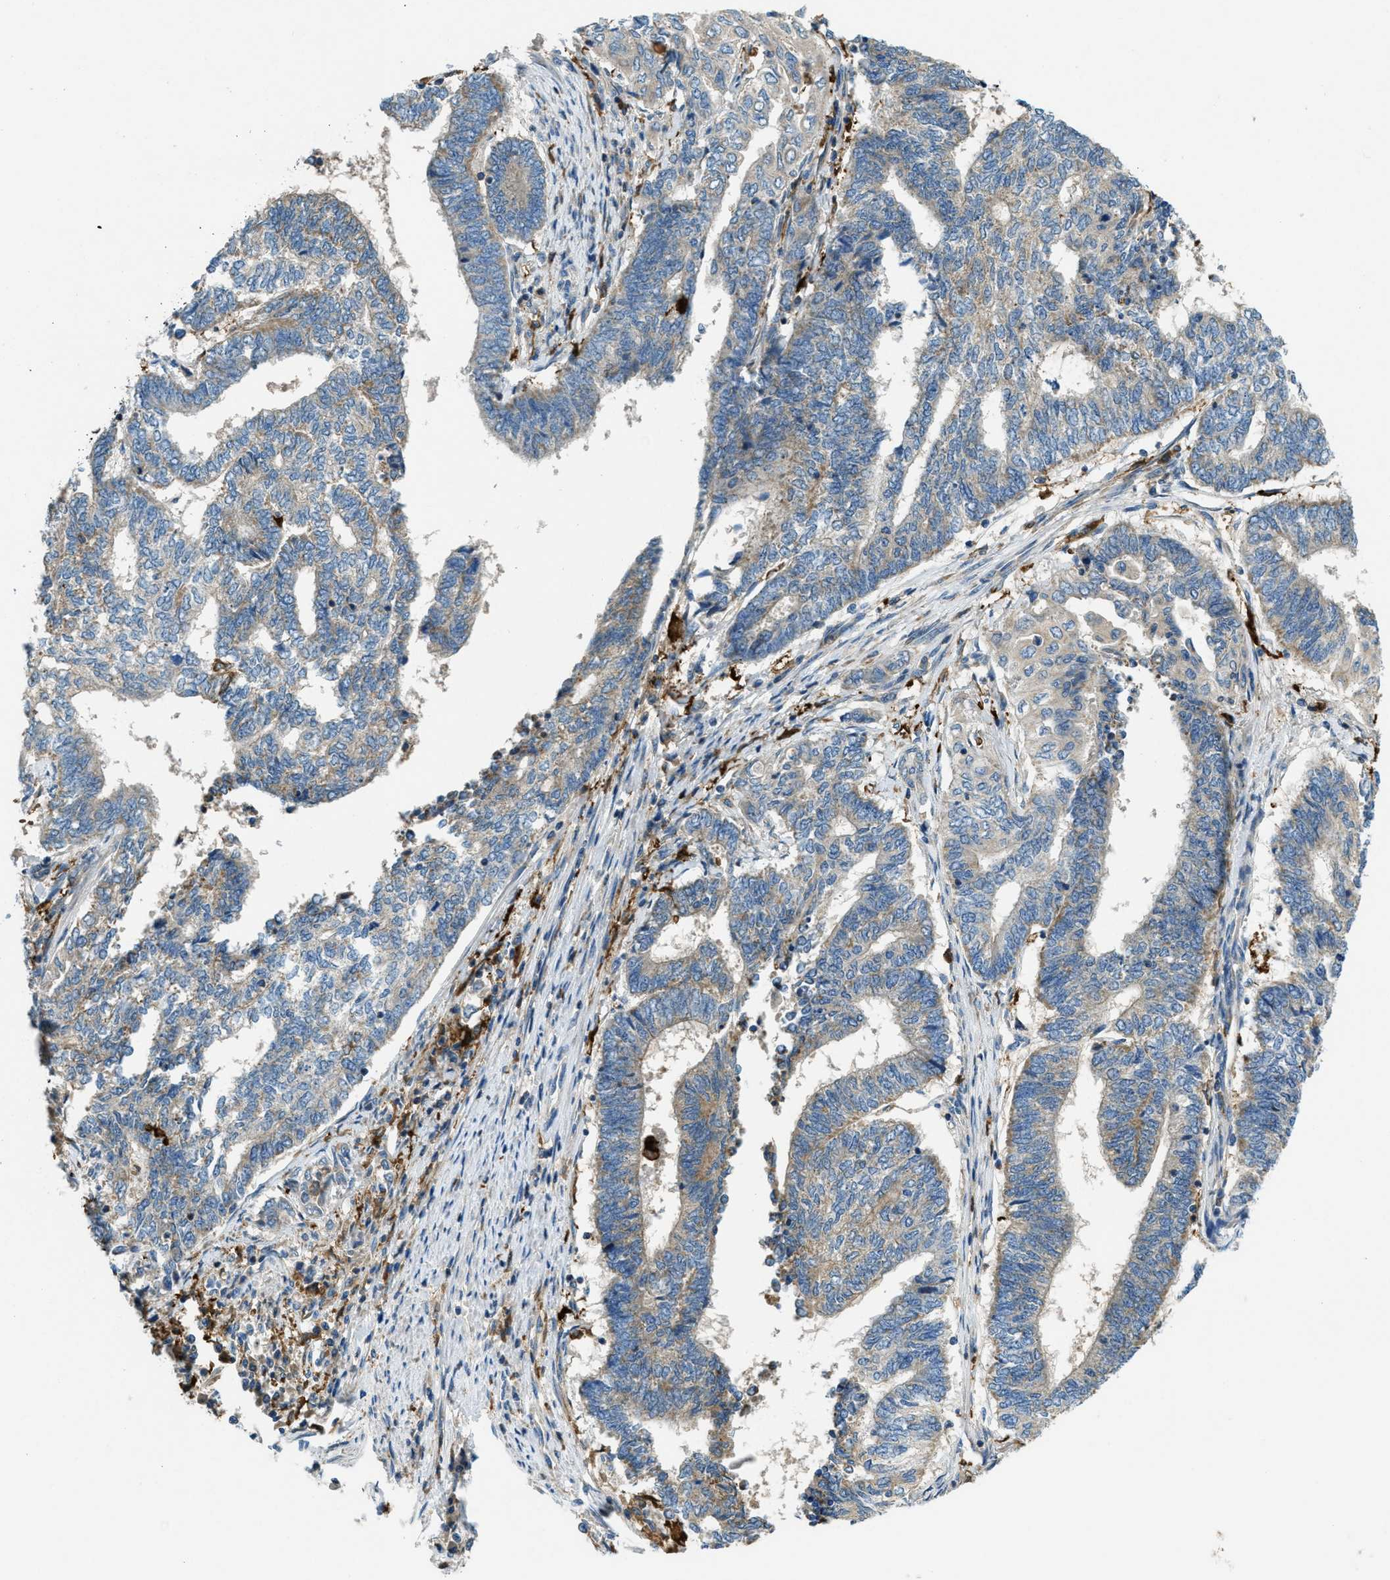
{"staining": {"intensity": "weak", "quantity": "25%-75%", "location": "cytoplasmic/membranous"}, "tissue": "endometrial cancer", "cell_type": "Tumor cells", "image_type": "cancer", "snomed": [{"axis": "morphology", "description": "Adenocarcinoma, NOS"}, {"axis": "topography", "description": "Uterus"}, {"axis": "topography", "description": "Endometrium"}], "caption": "Immunohistochemistry micrograph of neoplastic tissue: adenocarcinoma (endometrial) stained using immunohistochemistry (IHC) demonstrates low levels of weak protein expression localized specifically in the cytoplasmic/membranous of tumor cells, appearing as a cytoplasmic/membranous brown color.", "gene": "RFFL", "patient": {"sex": "female", "age": 70}}